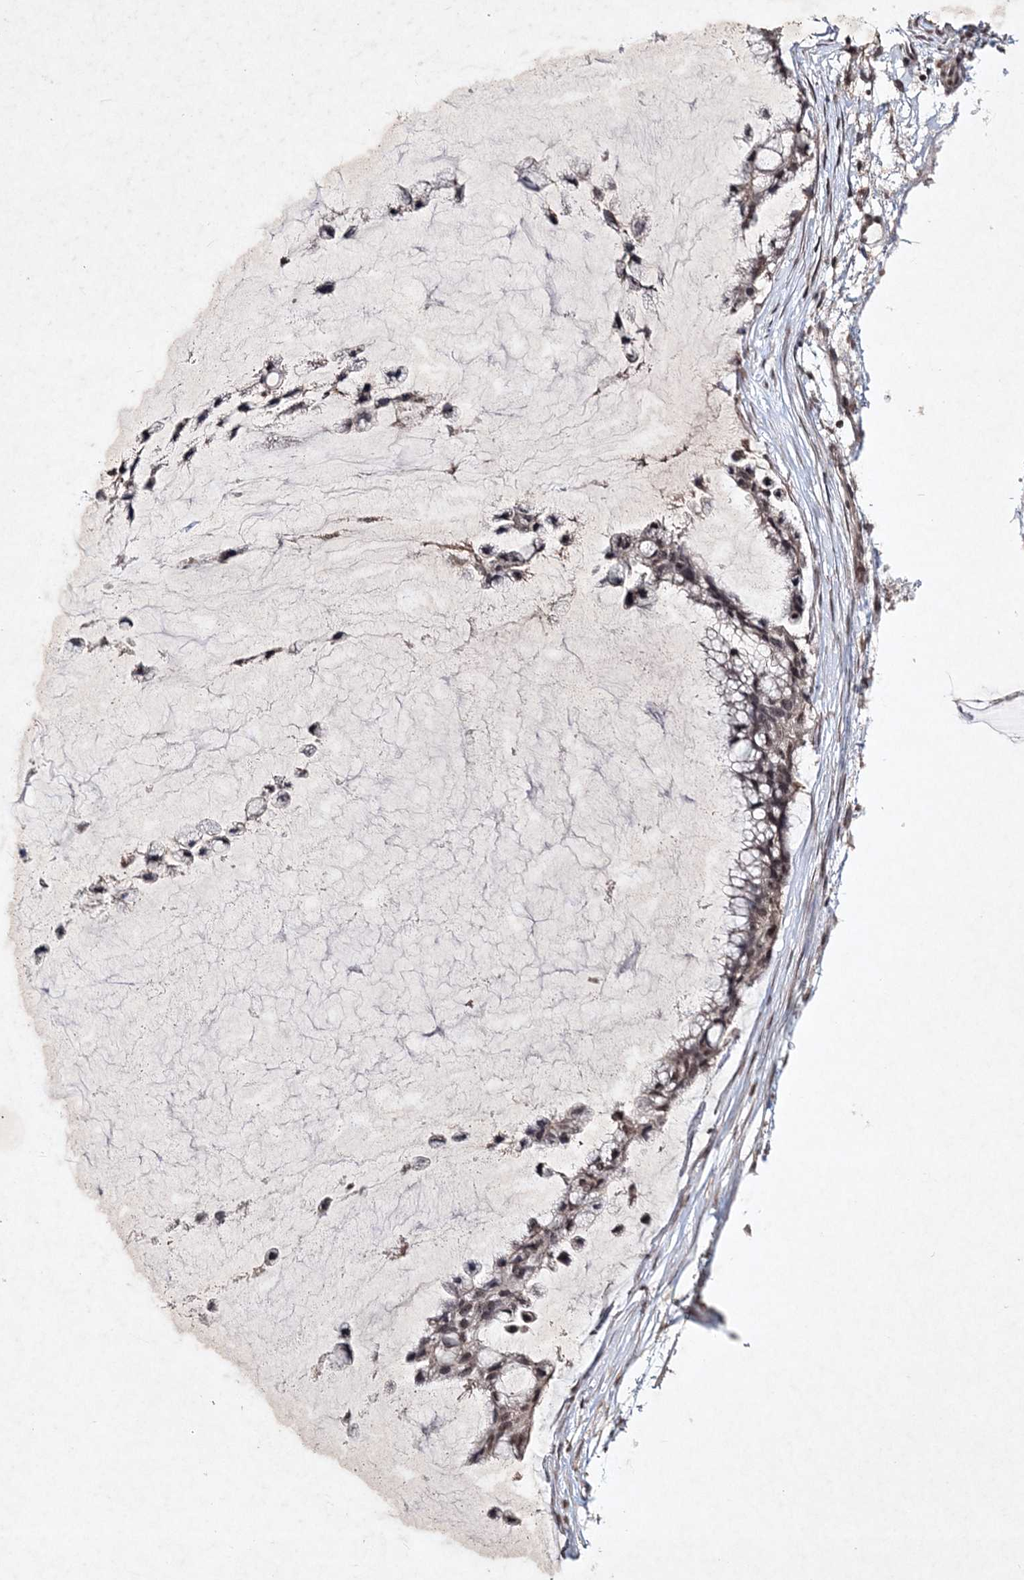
{"staining": {"intensity": "moderate", "quantity": ">75%", "location": "nuclear"}, "tissue": "ovarian cancer", "cell_type": "Tumor cells", "image_type": "cancer", "snomed": [{"axis": "morphology", "description": "Cystadenocarcinoma, mucinous, NOS"}, {"axis": "topography", "description": "Ovary"}], "caption": "A brown stain labels moderate nuclear expression of a protein in ovarian cancer (mucinous cystadenocarcinoma) tumor cells. (DAB (3,3'-diaminobenzidine) IHC, brown staining for protein, blue staining for nuclei).", "gene": "SOWAHB", "patient": {"sex": "female", "age": 39}}